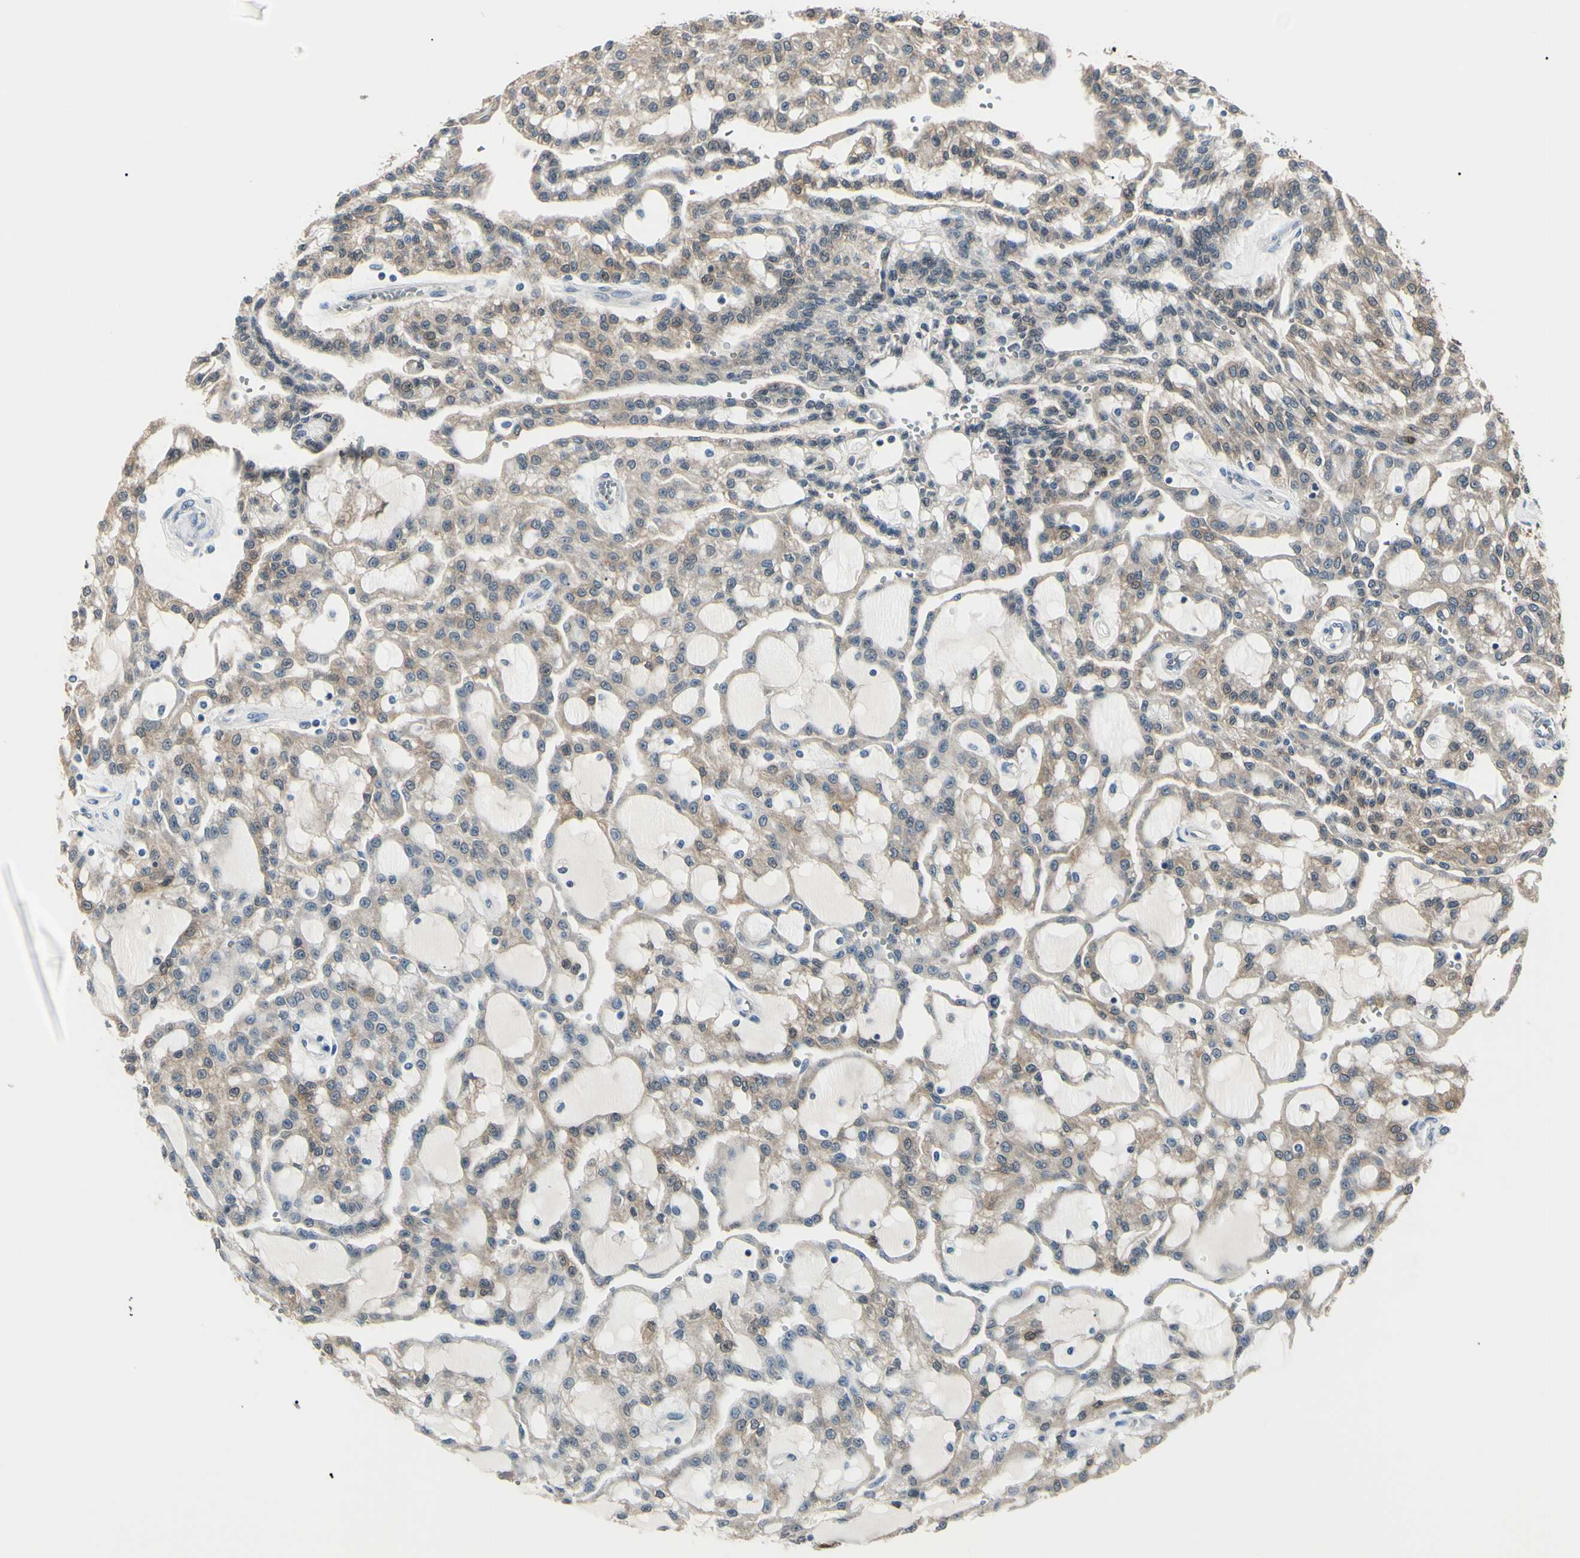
{"staining": {"intensity": "weak", "quantity": ">75%", "location": "cytoplasmic/membranous"}, "tissue": "renal cancer", "cell_type": "Tumor cells", "image_type": "cancer", "snomed": [{"axis": "morphology", "description": "Adenocarcinoma, NOS"}, {"axis": "topography", "description": "Kidney"}], "caption": "Renal cancer stained with a brown dye exhibits weak cytoplasmic/membranous positive expression in approximately >75% of tumor cells.", "gene": "AKR1C3", "patient": {"sex": "male", "age": 63}}